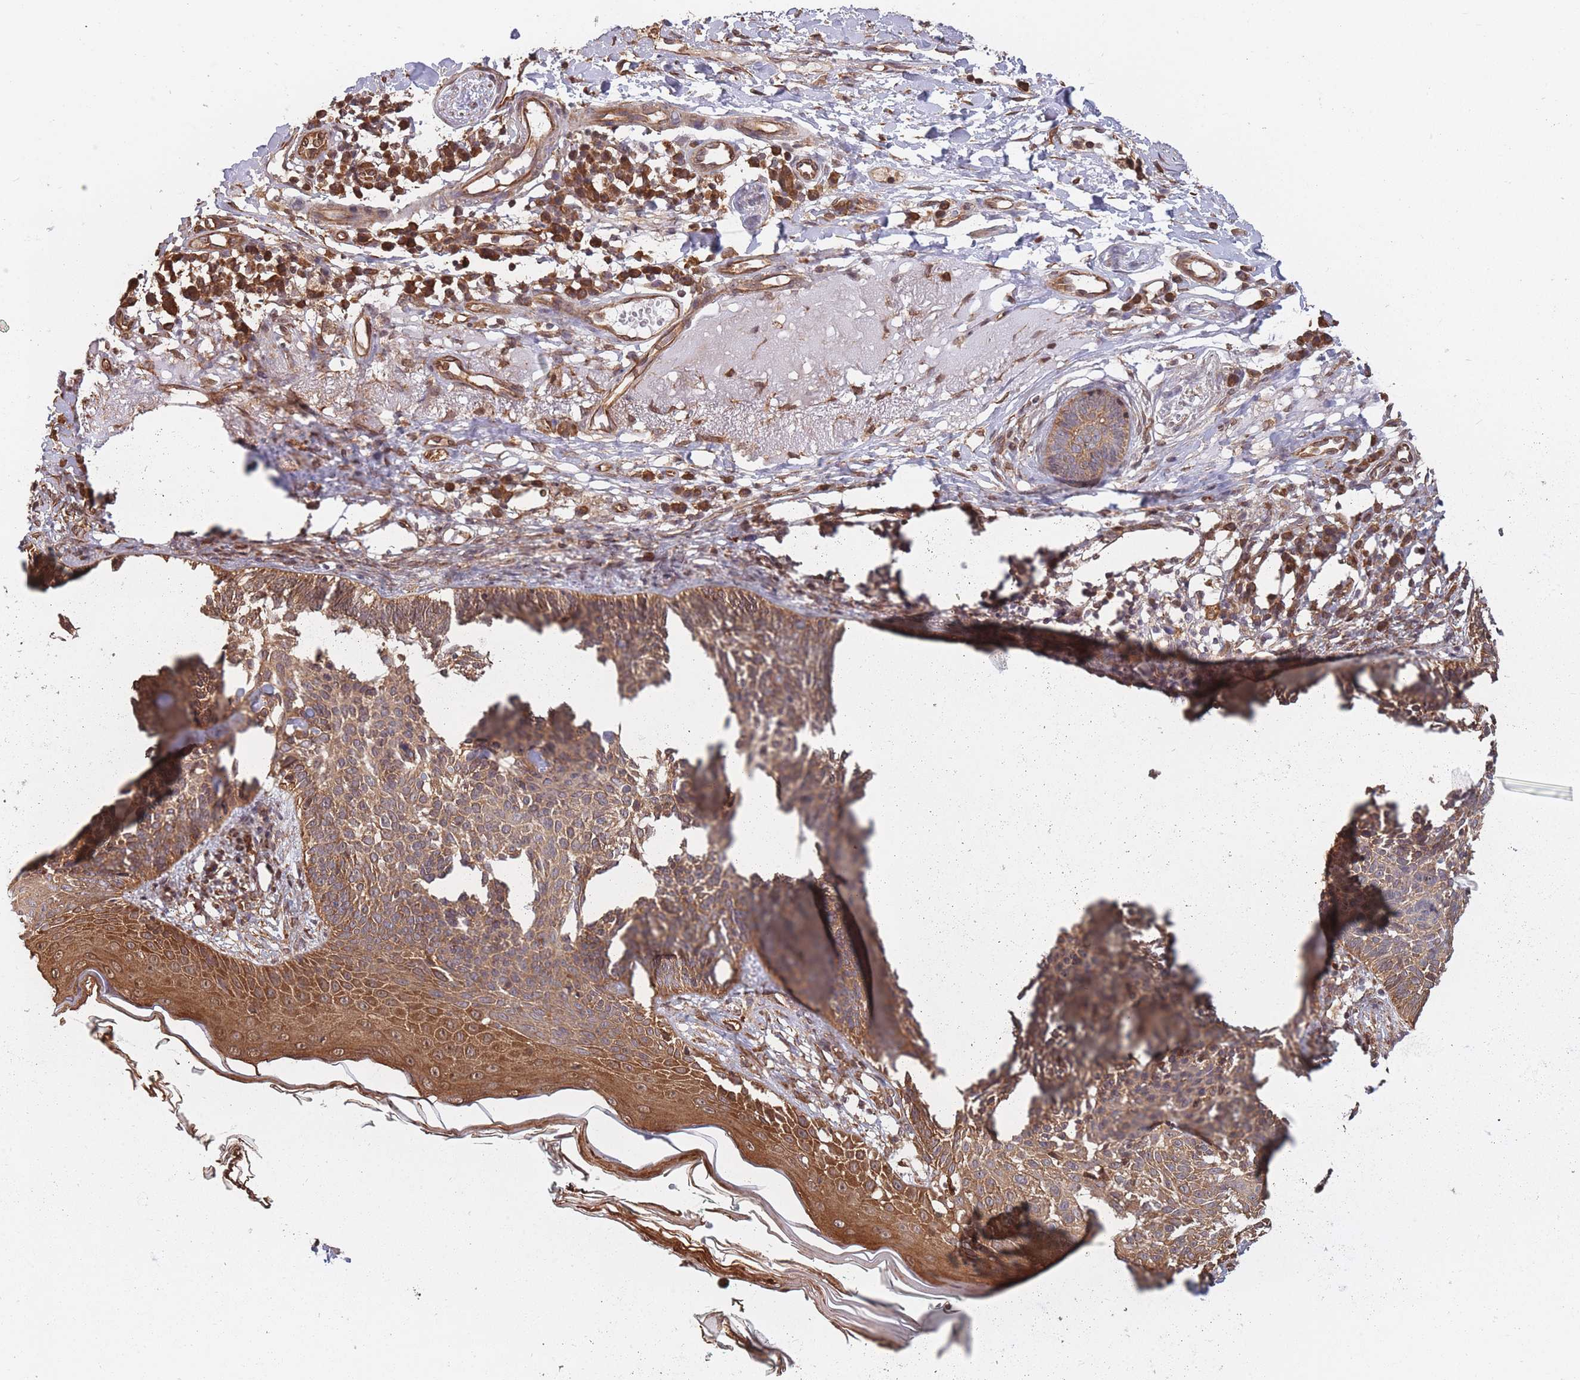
{"staining": {"intensity": "moderate", "quantity": ">75%", "location": "cytoplasmic/membranous"}, "tissue": "skin cancer", "cell_type": "Tumor cells", "image_type": "cancer", "snomed": [{"axis": "morphology", "description": "Basal cell carcinoma"}, {"axis": "topography", "description": "Skin"}], "caption": "Brown immunohistochemical staining in human skin cancer reveals moderate cytoplasmic/membranous expression in approximately >75% of tumor cells.", "gene": "ARL13B", "patient": {"sex": "male", "age": 72}}